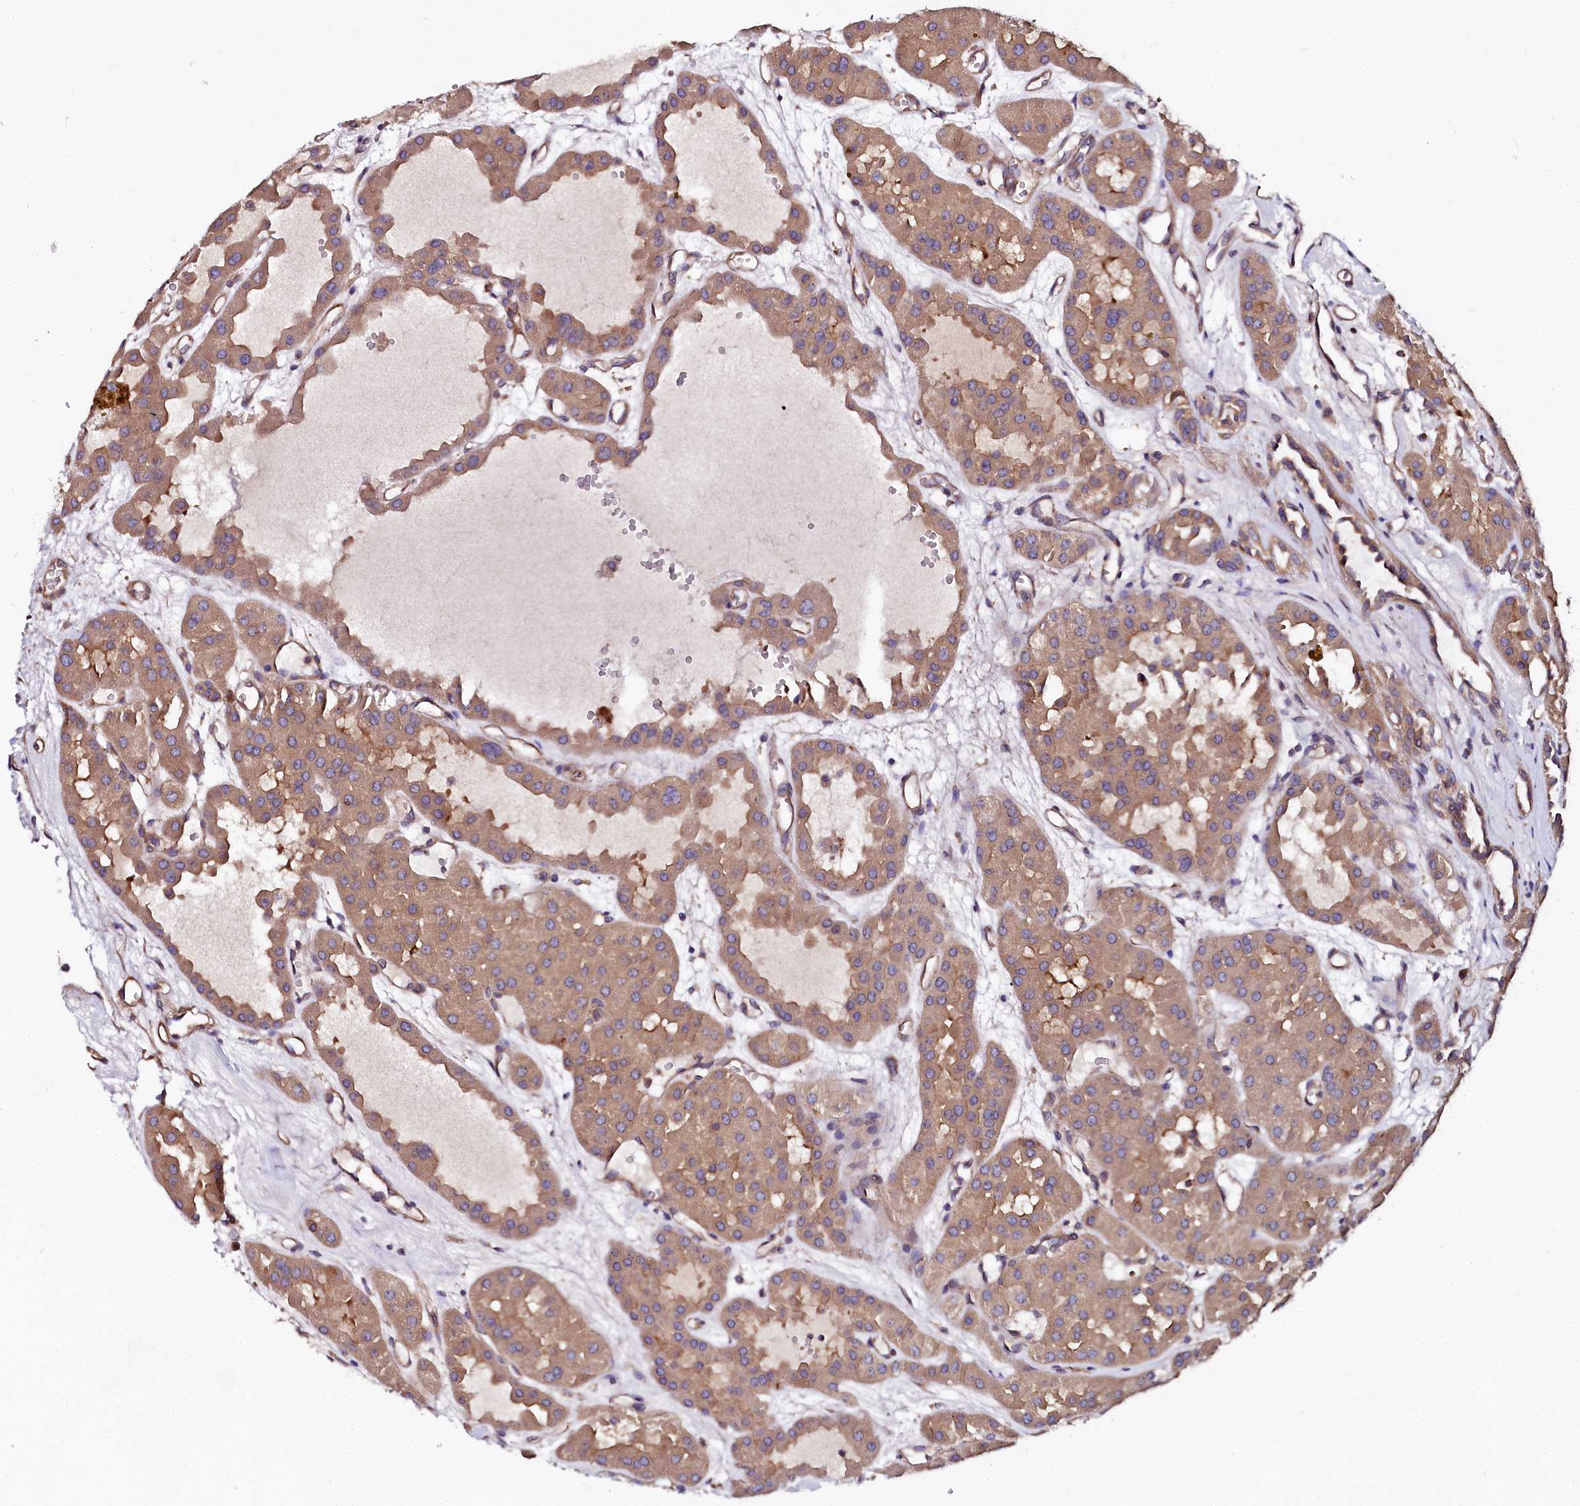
{"staining": {"intensity": "moderate", "quantity": ">75%", "location": "cytoplasmic/membranous"}, "tissue": "renal cancer", "cell_type": "Tumor cells", "image_type": "cancer", "snomed": [{"axis": "morphology", "description": "Carcinoma, NOS"}, {"axis": "topography", "description": "Kidney"}], "caption": "Brown immunohistochemical staining in renal cancer (carcinoma) displays moderate cytoplasmic/membranous staining in about >75% of tumor cells.", "gene": "USPL1", "patient": {"sex": "female", "age": 75}}